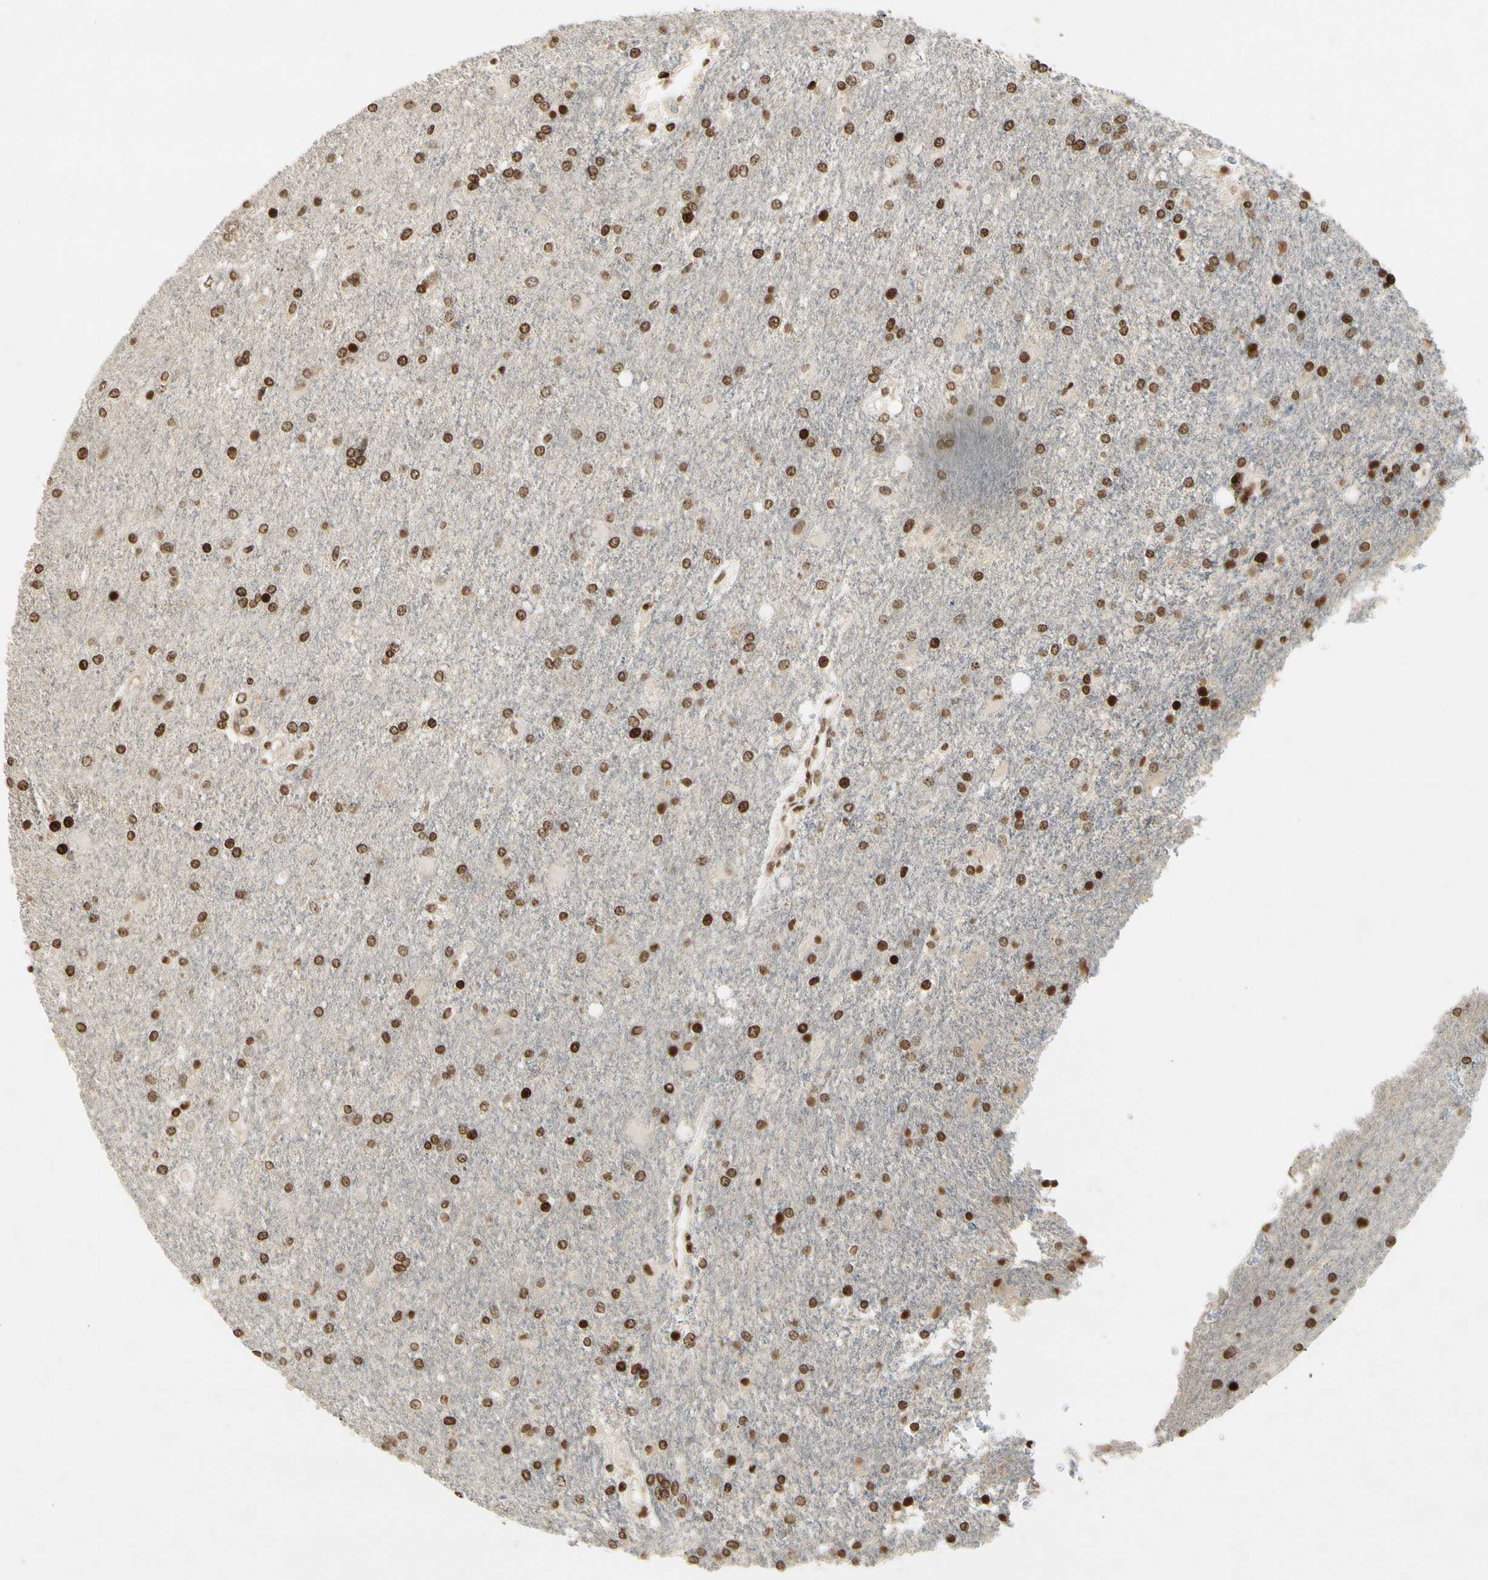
{"staining": {"intensity": "moderate", "quantity": ">75%", "location": "nuclear"}, "tissue": "glioma", "cell_type": "Tumor cells", "image_type": "cancer", "snomed": [{"axis": "morphology", "description": "Glioma, malignant, High grade"}, {"axis": "topography", "description": "Brain"}], "caption": "IHC (DAB (3,3'-diaminobenzidine)) staining of glioma displays moderate nuclear protein staining in approximately >75% of tumor cells.", "gene": "RORA", "patient": {"sex": "male", "age": 71}}